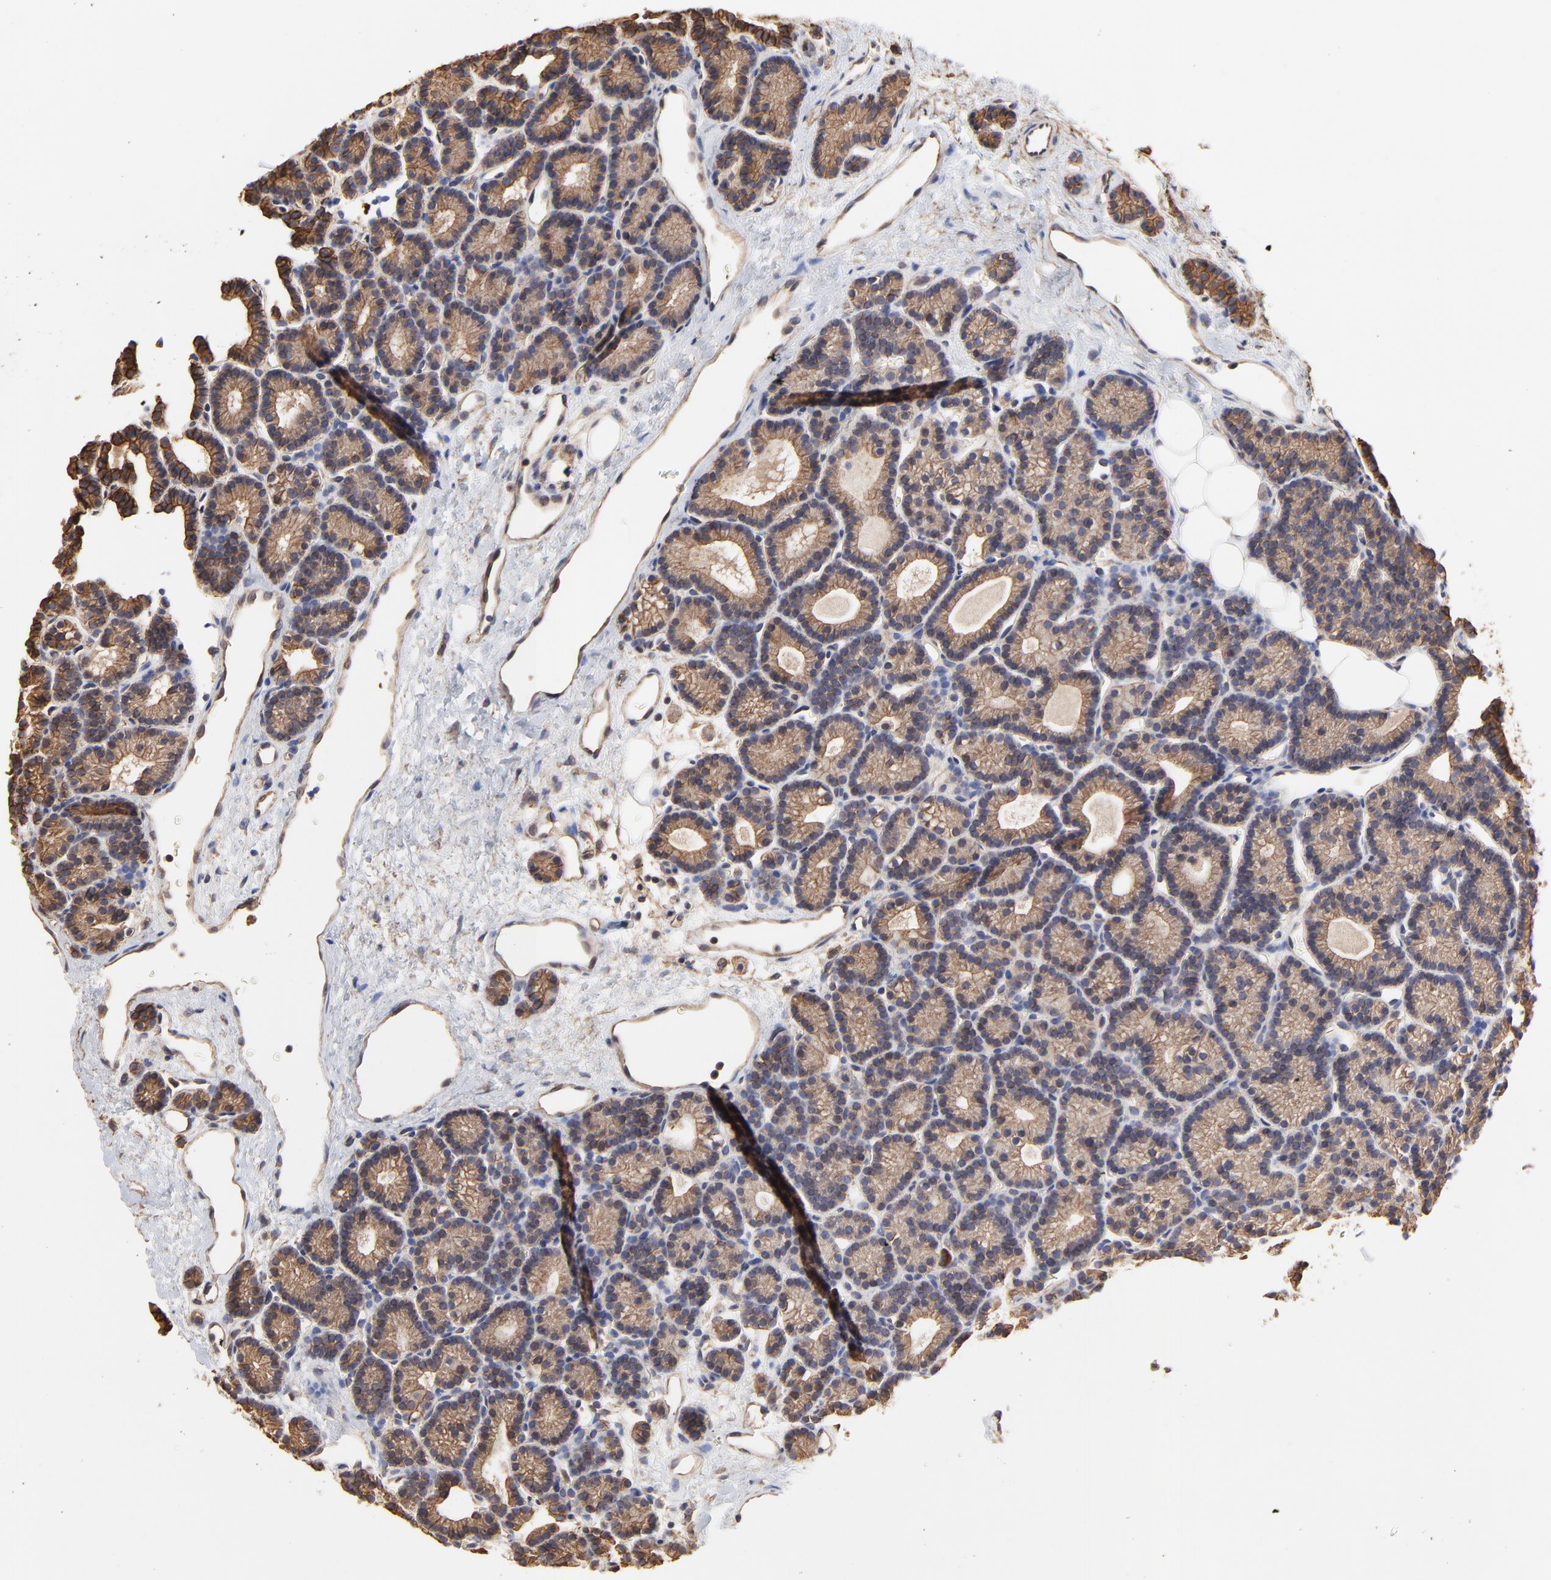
{"staining": {"intensity": "moderate", "quantity": ">75%", "location": "cytoplasmic/membranous"}, "tissue": "parathyroid gland", "cell_type": "Glandular cells", "image_type": "normal", "snomed": [{"axis": "morphology", "description": "Normal tissue, NOS"}, {"axis": "topography", "description": "Parathyroid gland"}], "caption": "Protein analysis of benign parathyroid gland shows moderate cytoplasmic/membranous expression in about >75% of glandular cells. The protein of interest is stained brown, and the nuclei are stained in blue (DAB (3,3'-diaminobenzidine) IHC with brightfield microscopy, high magnification).", "gene": "ARMT1", "patient": {"sex": "male", "age": 85}}